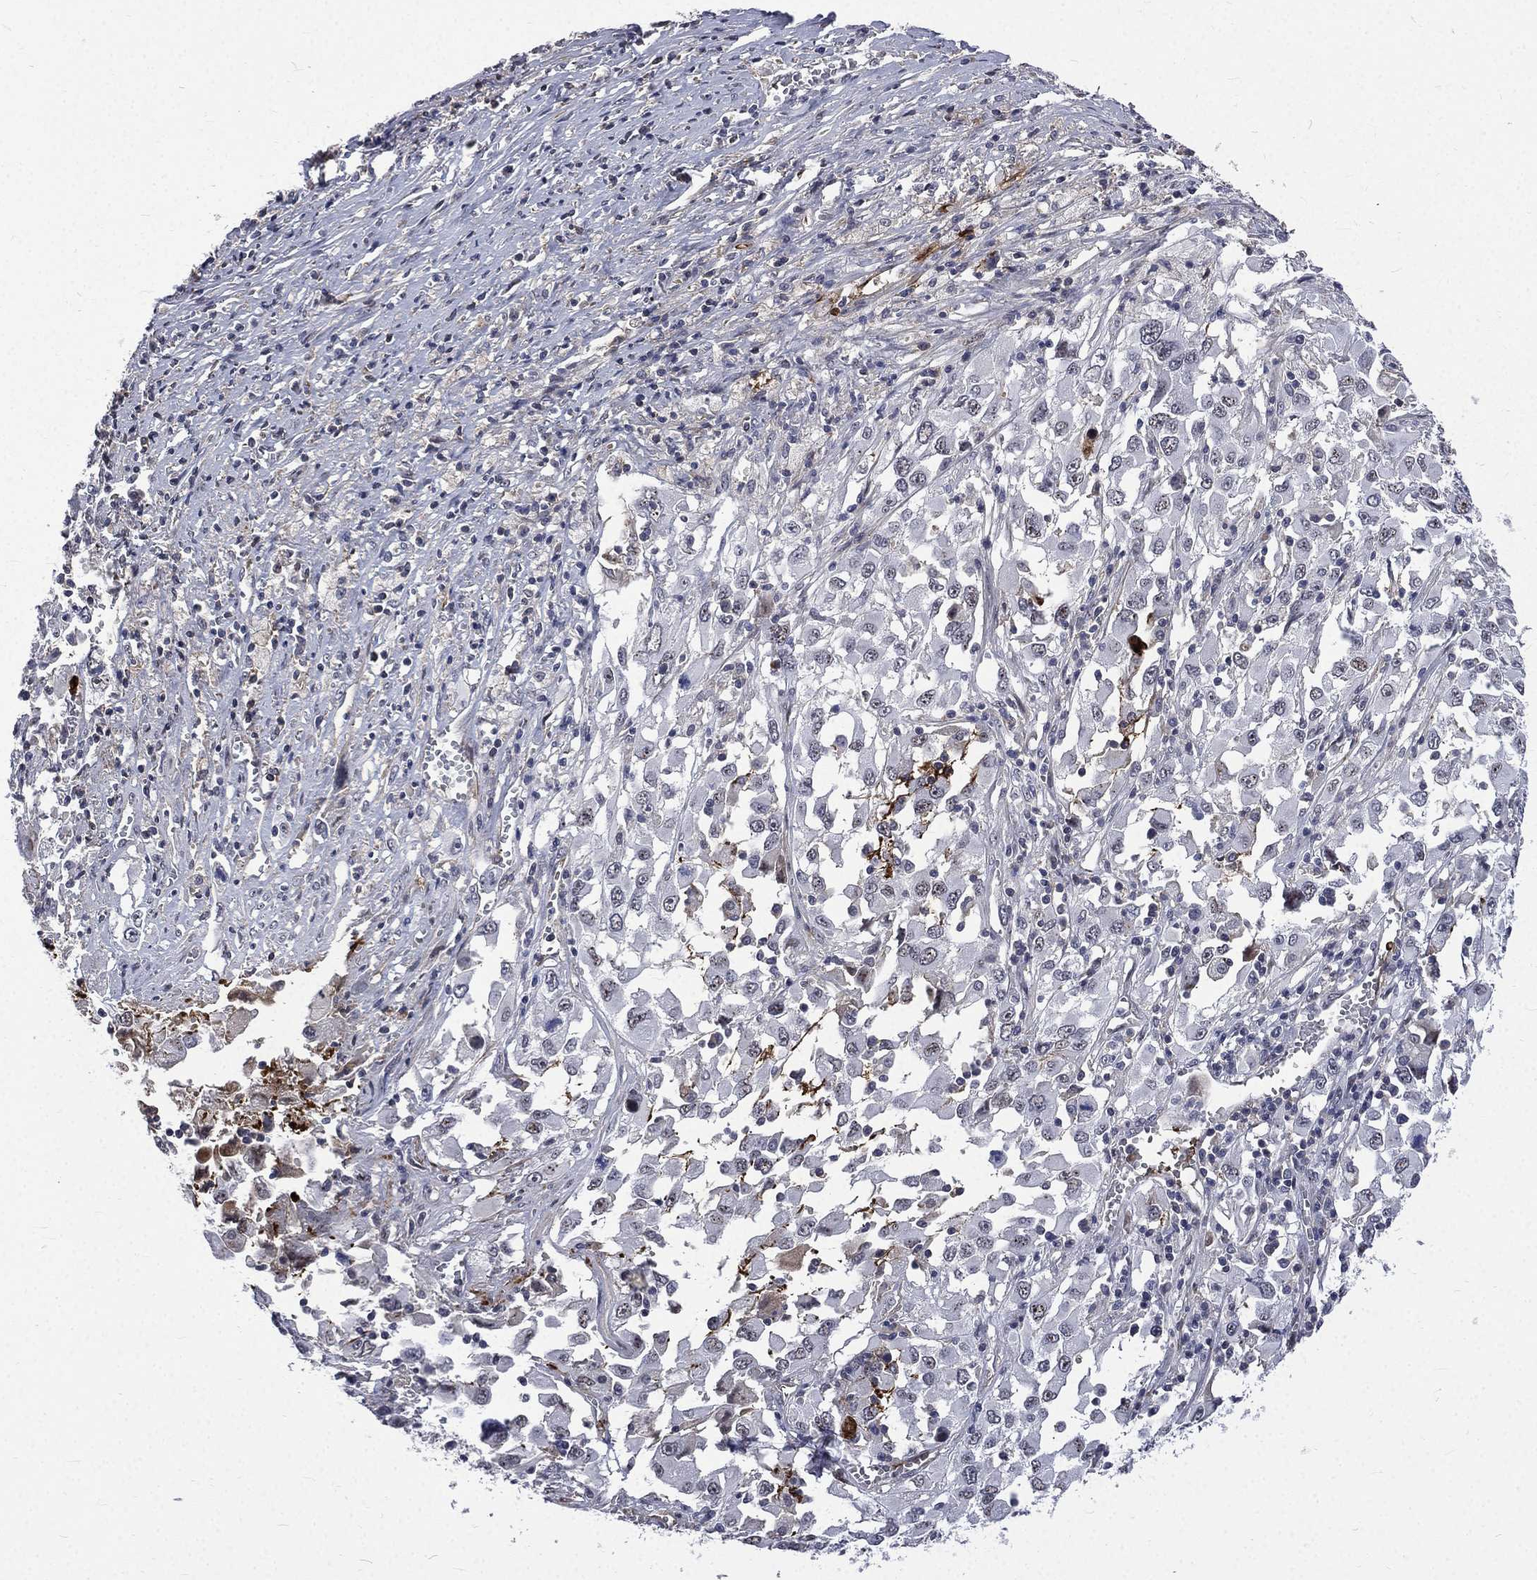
{"staining": {"intensity": "negative", "quantity": "none", "location": "none"}, "tissue": "melanoma", "cell_type": "Tumor cells", "image_type": "cancer", "snomed": [{"axis": "morphology", "description": "Malignant melanoma, Metastatic site"}, {"axis": "topography", "description": "Soft tissue"}], "caption": "Human melanoma stained for a protein using immunohistochemistry (IHC) displays no positivity in tumor cells.", "gene": "FGG", "patient": {"sex": "male", "age": 50}}